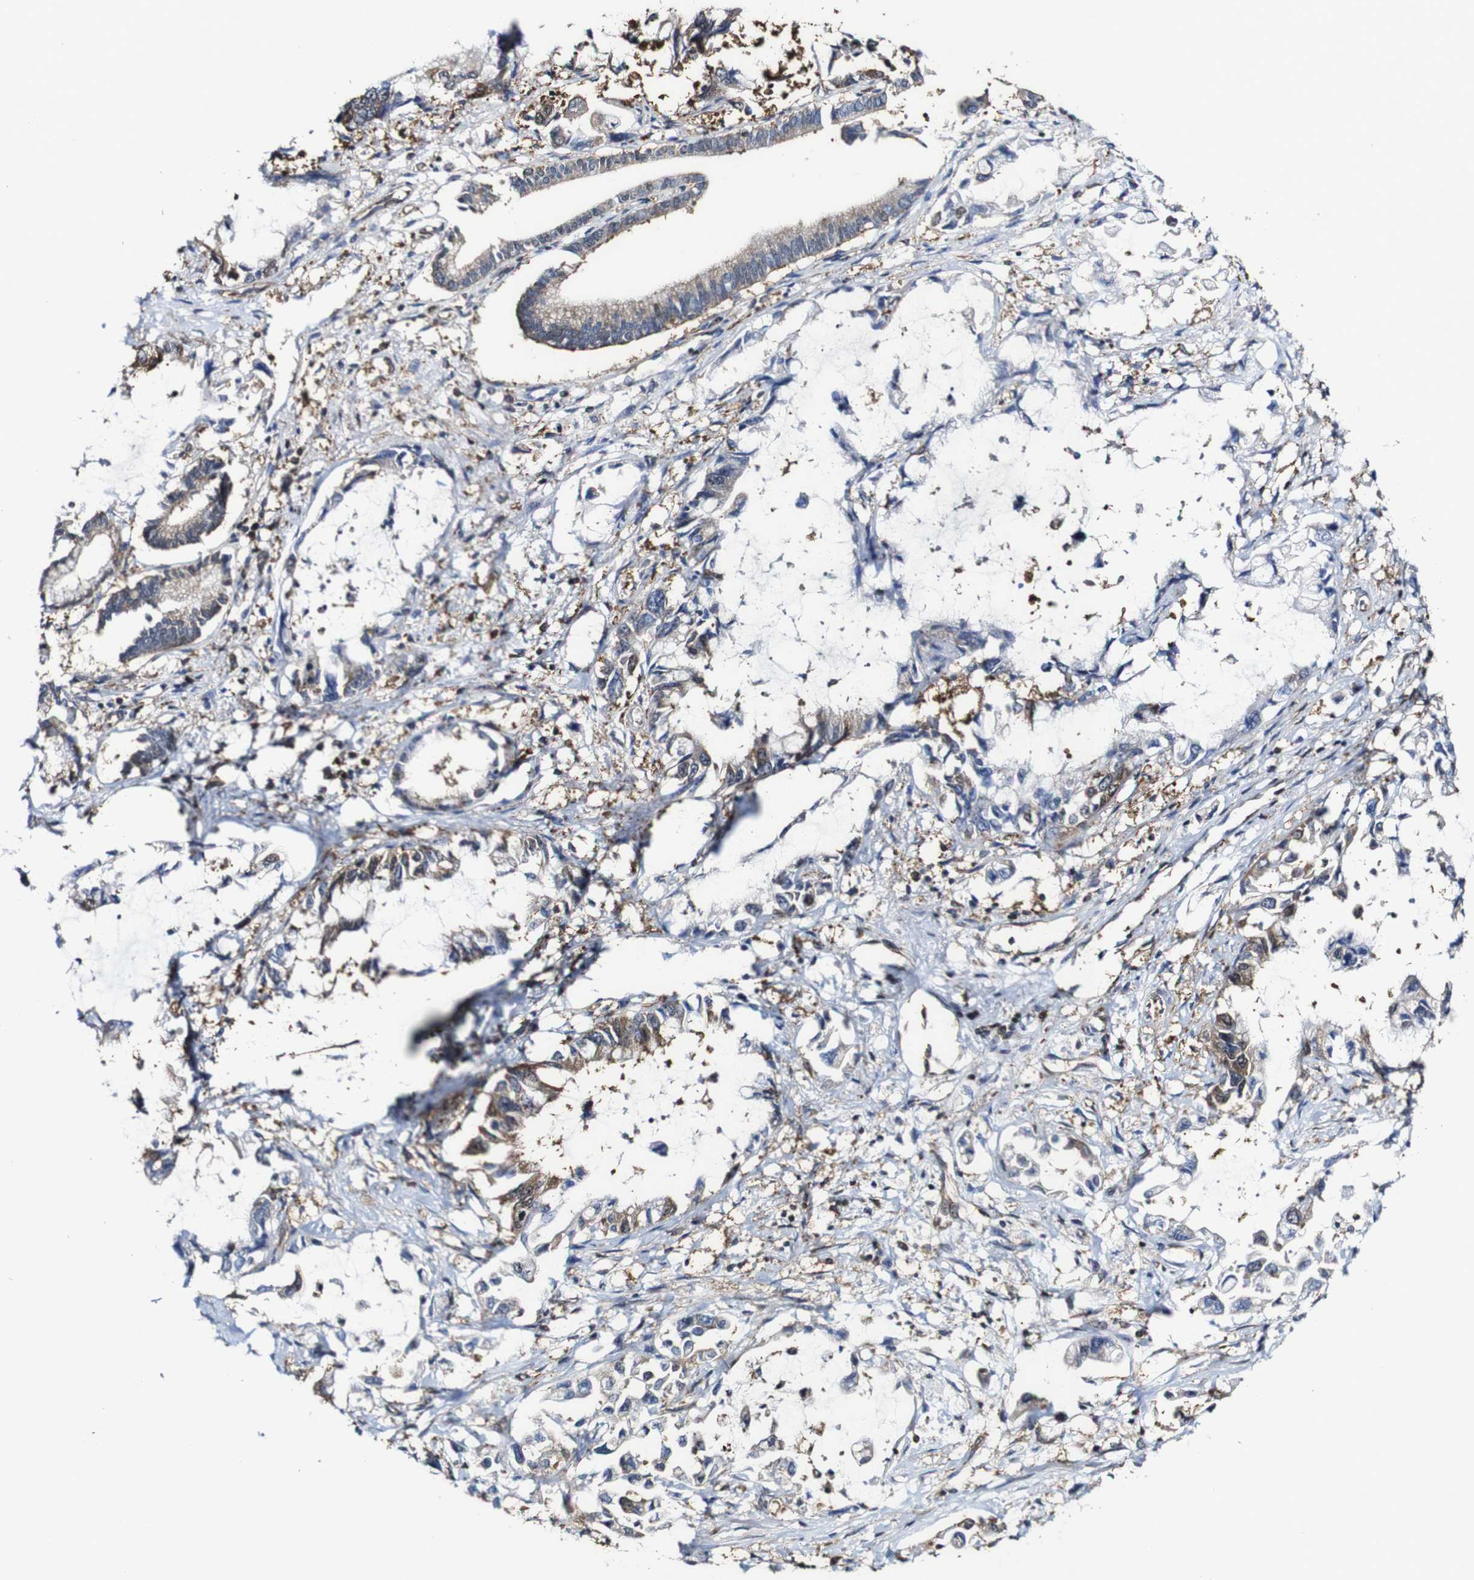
{"staining": {"intensity": "moderate", "quantity": ">75%", "location": "cytoplasmic/membranous"}, "tissue": "pancreatic cancer", "cell_type": "Tumor cells", "image_type": "cancer", "snomed": [{"axis": "morphology", "description": "Adenocarcinoma, NOS"}, {"axis": "topography", "description": "Pancreas"}], "caption": "A brown stain highlights moderate cytoplasmic/membranous staining of a protein in pancreatic cancer tumor cells.", "gene": "PTPRR", "patient": {"sex": "male", "age": 56}}